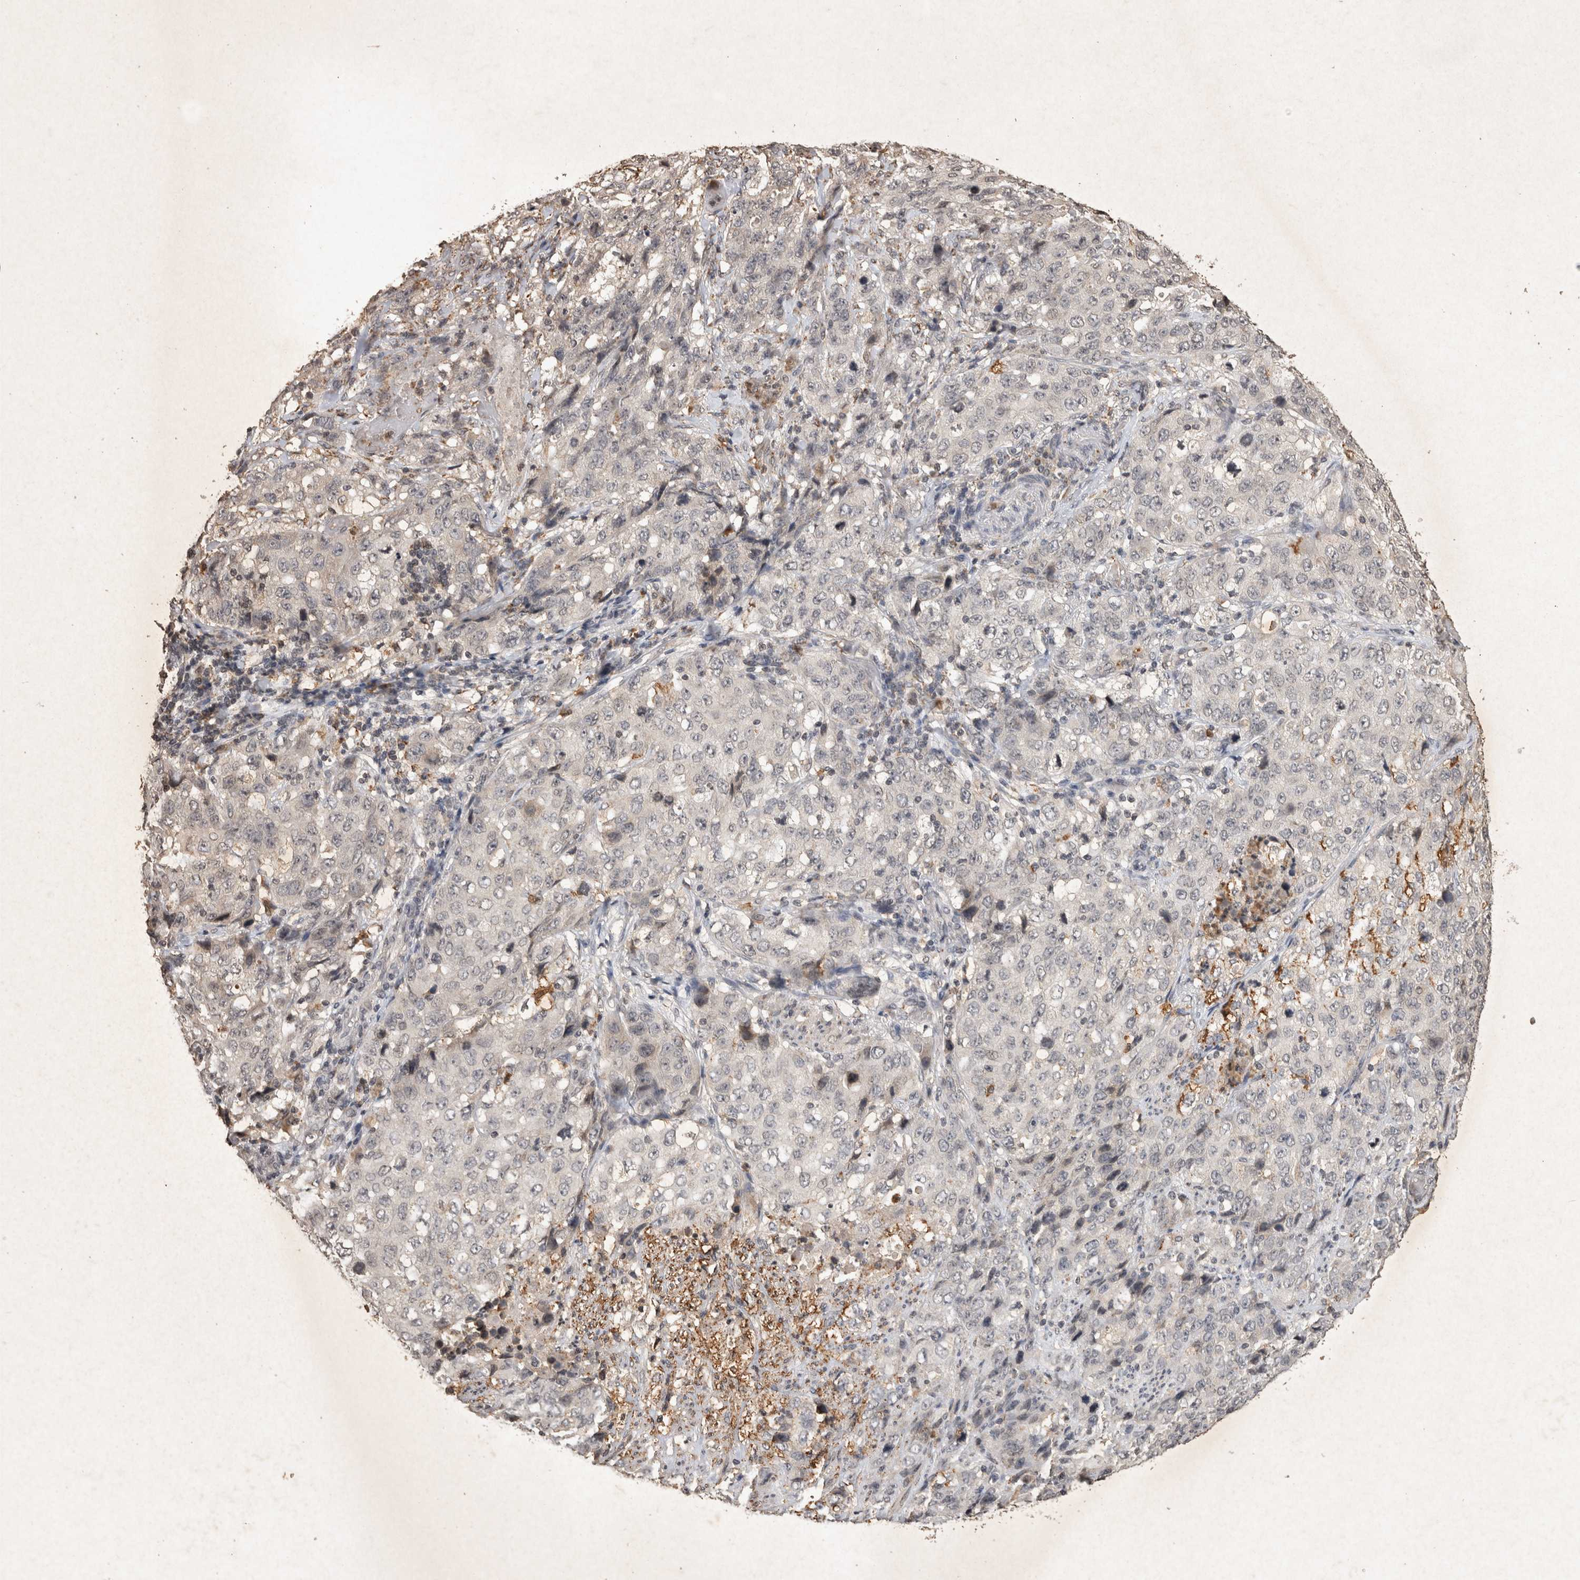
{"staining": {"intensity": "negative", "quantity": "none", "location": "none"}, "tissue": "stomach cancer", "cell_type": "Tumor cells", "image_type": "cancer", "snomed": [{"axis": "morphology", "description": "Adenocarcinoma, NOS"}, {"axis": "topography", "description": "Stomach"}], "caption": "Stomach adenocarcinoma stained for a protein using immunohistochemistry reveals no expression tumor cells.", "gene": "HRK", "patient": {"sex": "male", "age": 48}}